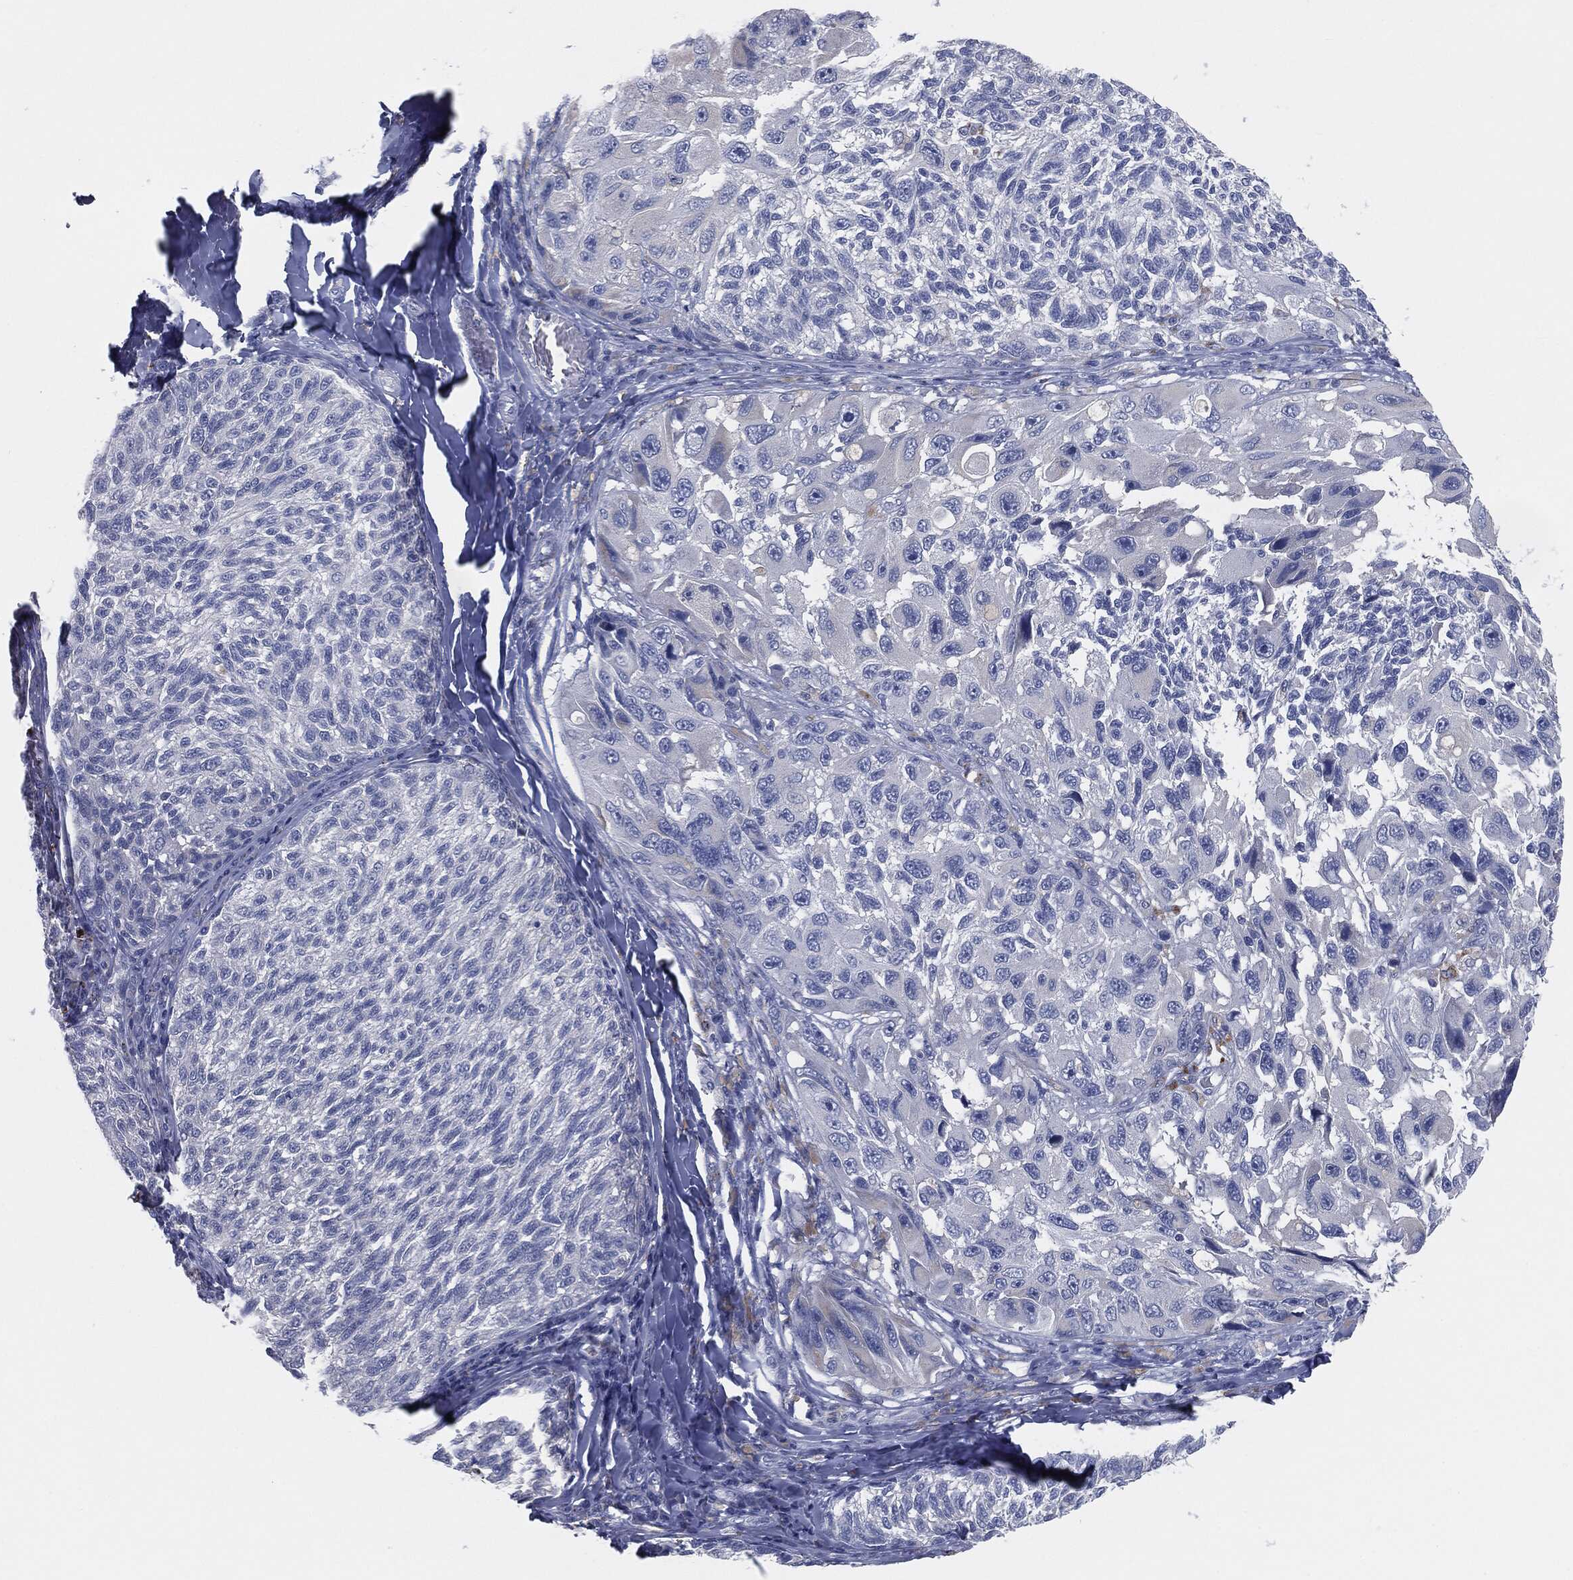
{"staining": {"intensity": "negative", "quantity": "none", "location": "none"}, "tissue": "melanoma", "cell_type": "Tumor cells", "image_type": "cancer", "snomed": [{"axis": "morphology", "description": "Malignant melanoma, NOS"}, {"axis": "topography", "description": "Skin"}], "caption": "Immunohistochemistry (IHC) of human melanoma reveals no staining in tumor cells.", "gene": "CAV3", "patient": {"sex": "female", "age": 73}}